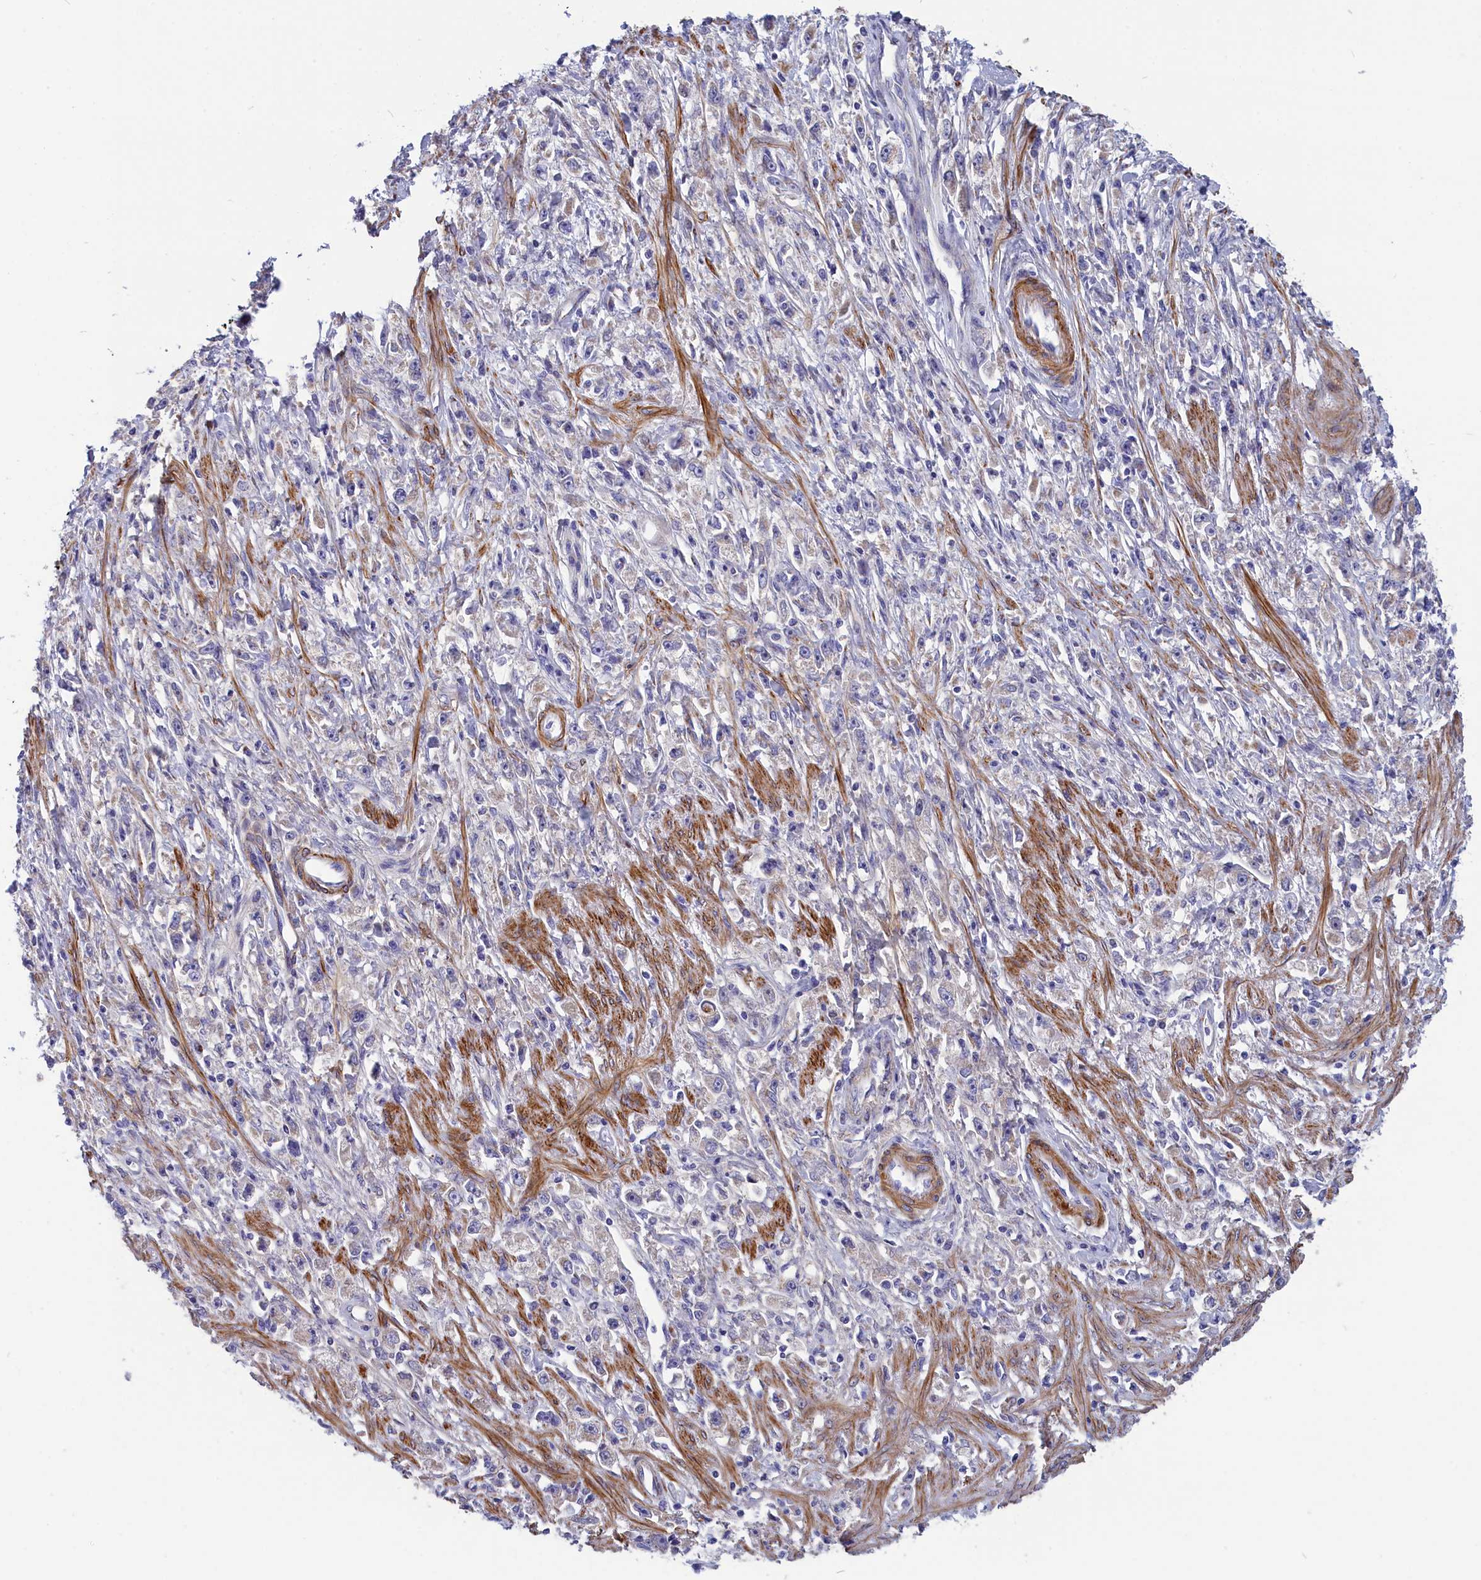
{"staining": {"intensity": "negative", "quantity": "none", "location": "none"}, "tissue": "stomach cancer", "cell_type": "Tumor cells", "image_type": "cancer", "snomed": [{"axis": "morphology", "description": "Adenocarcinoma, NOS"}, {"axis": "topography", "description": "Stomach"}], "caption": "Immunohistochemistry histopathology image of human stomach cancer (adenocarcinoma) stained for a protein (brown), which reveals no expression in tumor cells.", "gene": "TUBGCP4", "patient": {"sex": "female", "age": 59}}